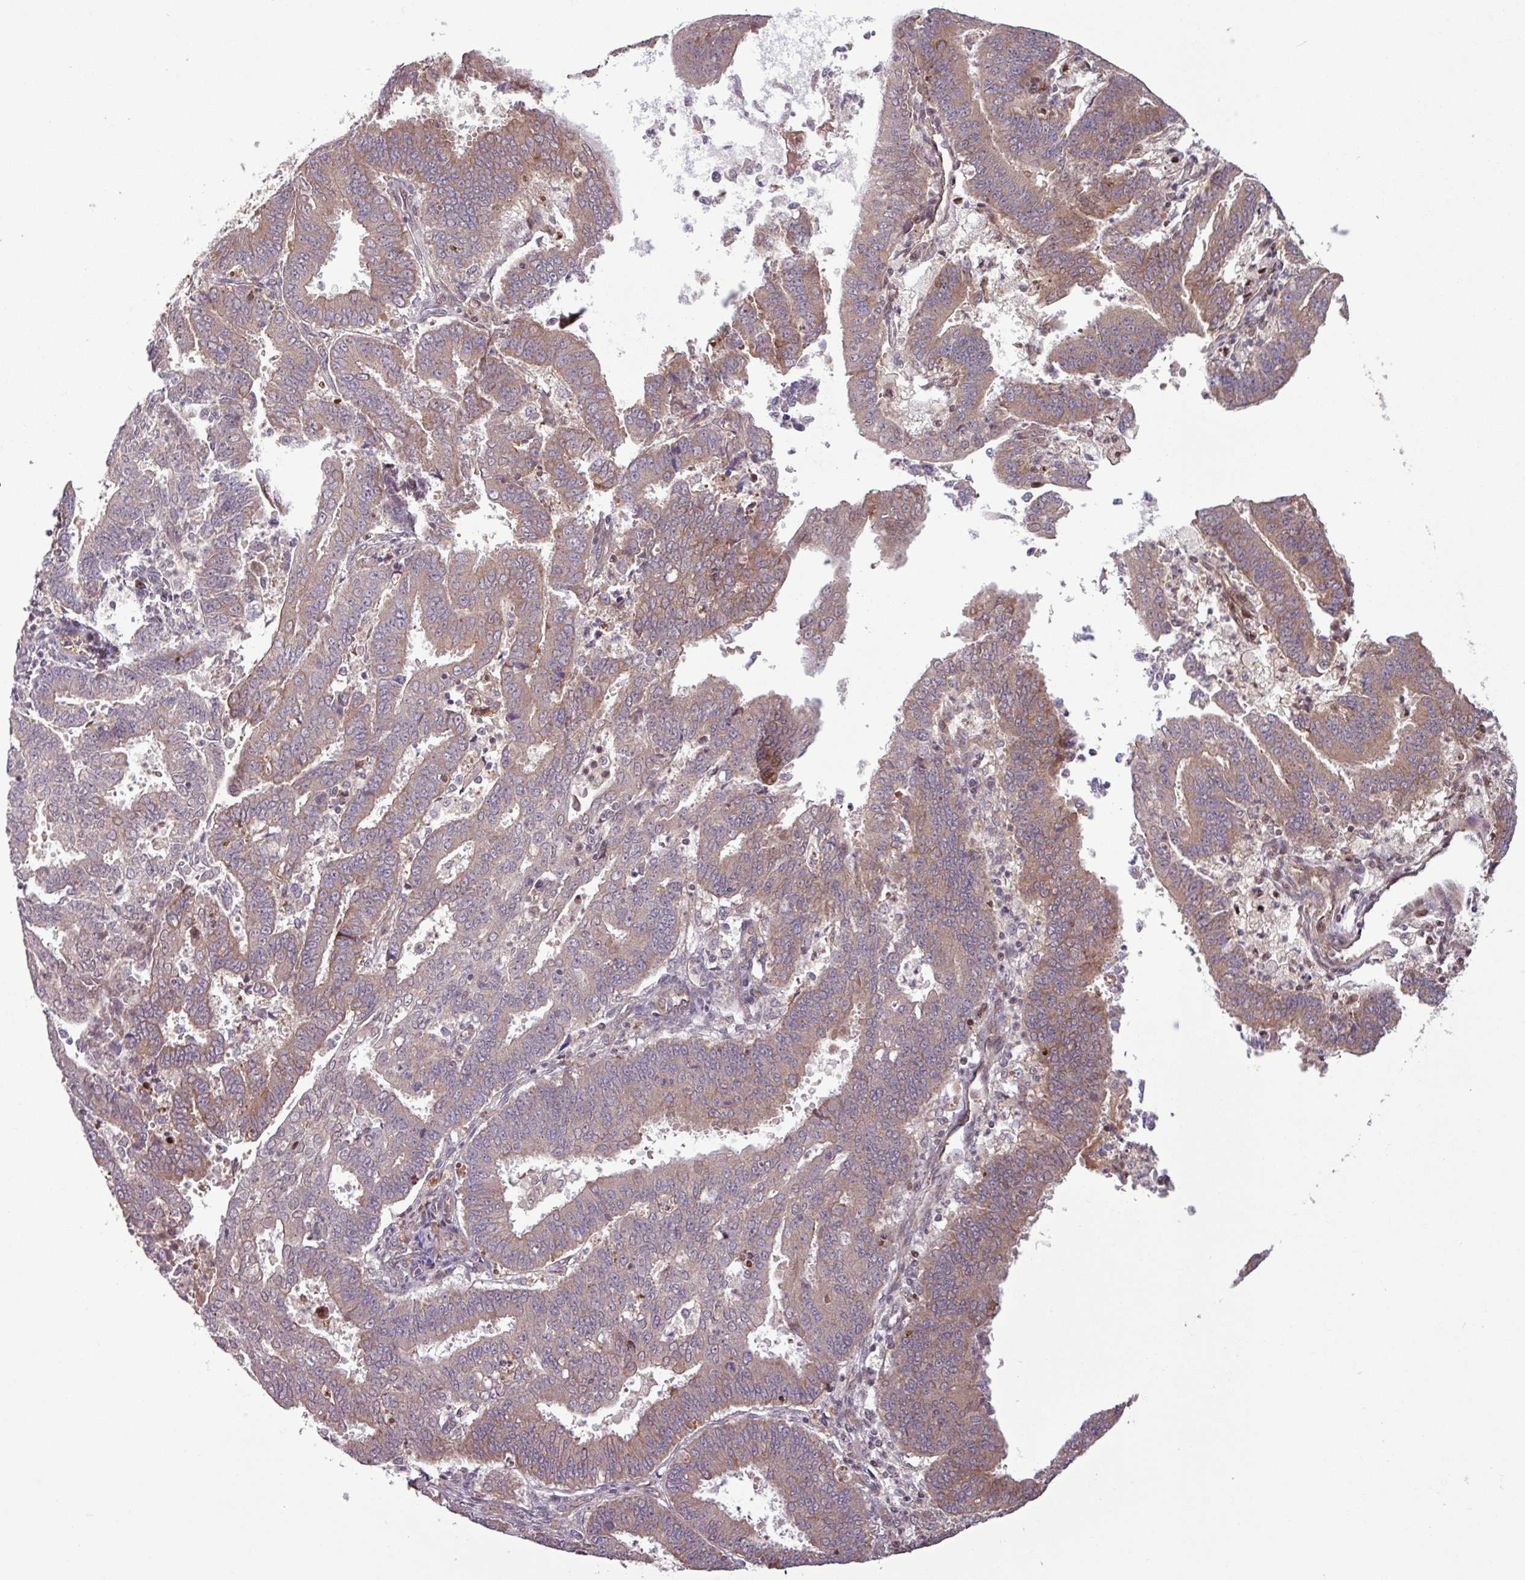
{"staining": {"intensity": "moderate", "quantity": ">75%", "location": "cytoplasmic/membranous,nuclear"}, "tissue": "endometrial cancer", "cell_type": "Tumor cells", "image_type": "cancer", "snomed": [{"axis": "morphology", "description": "Adenocarcinoma, NOS"}, {"axis": "topography", "description": "Endometrium"}], "caption": "Tumor cells demonstrate medium levels of moderate cytoplasmic/membranous and nuclear positivity in about >75% of cells in endometrial cancer. (DAB IHC with brightfield microscopy, high magnification).", "gene": "PDPR", "patient": {"sex": "female", "age": 73}}